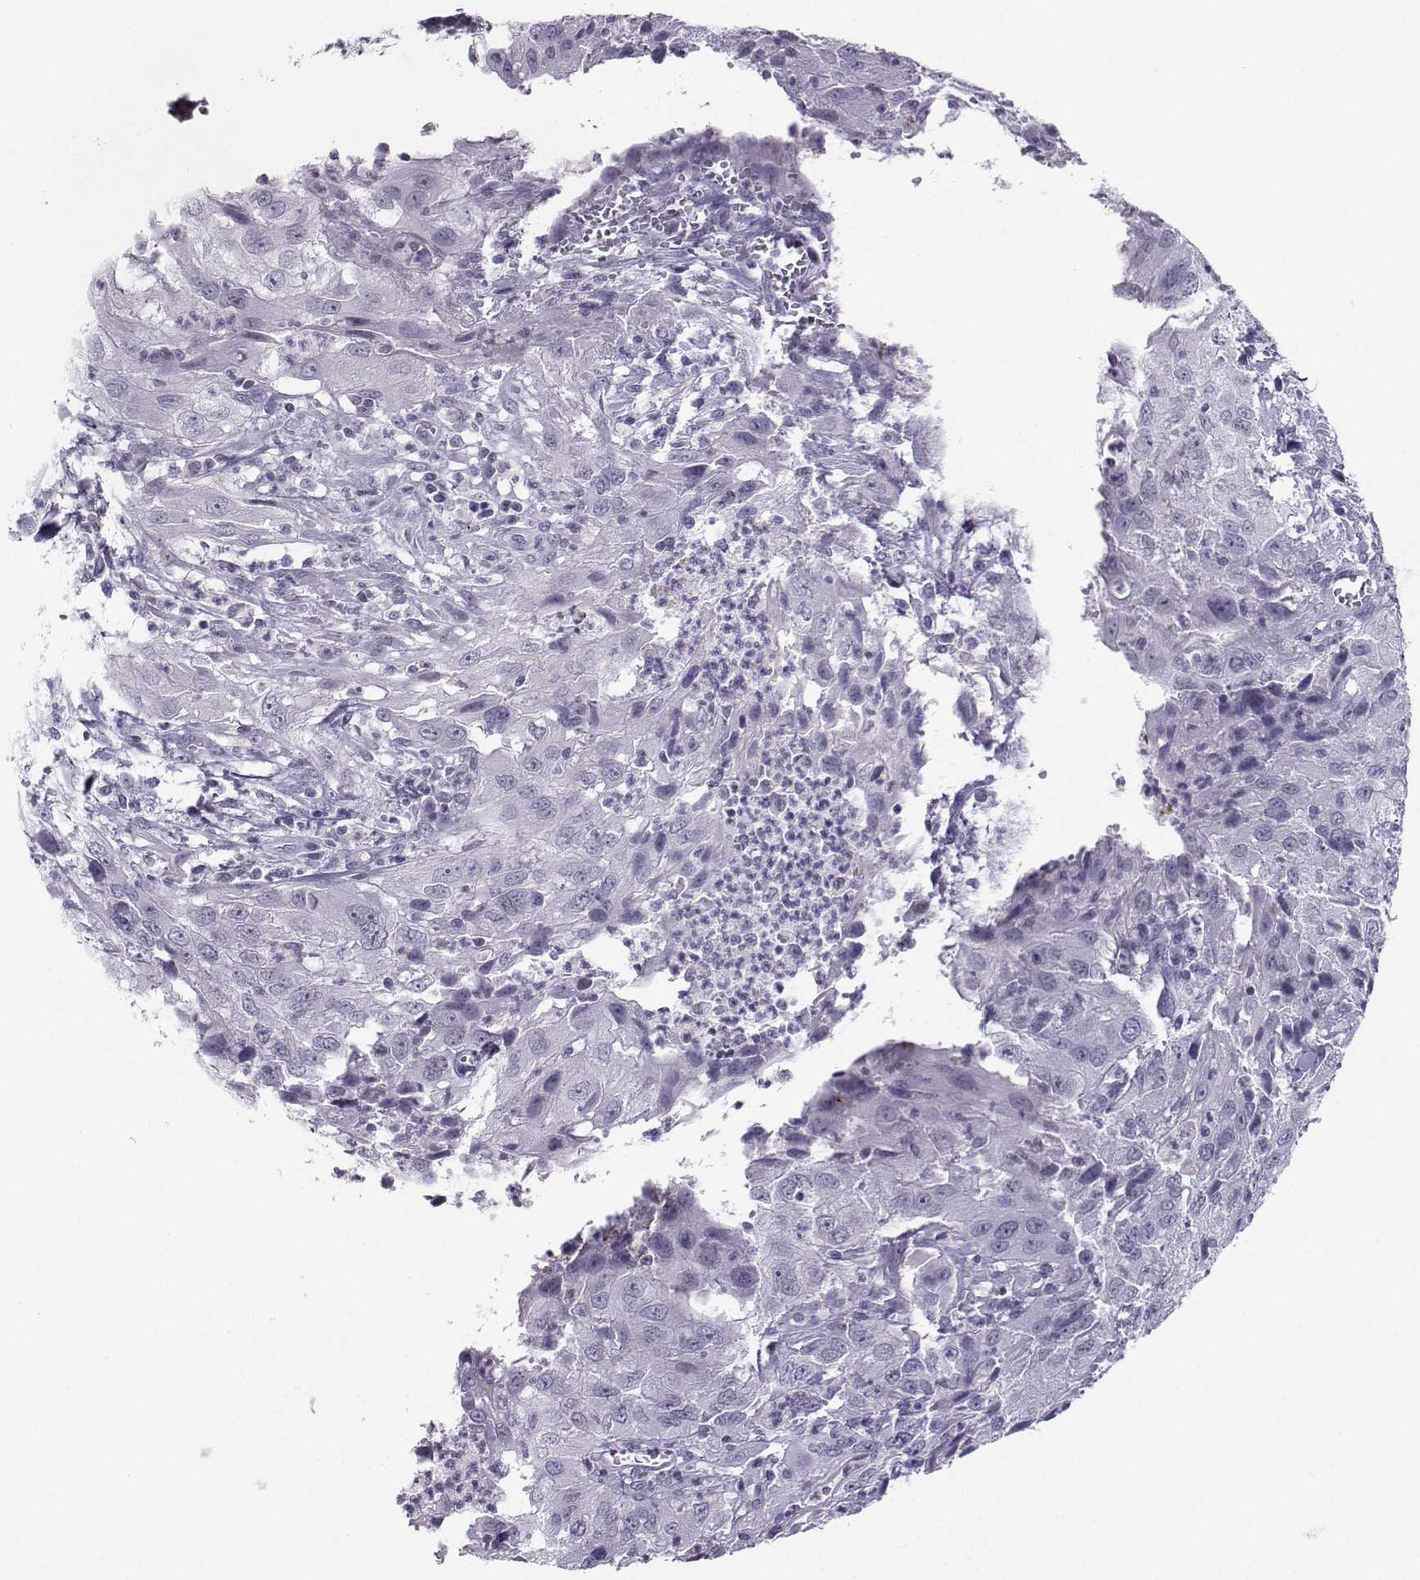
{"staining": {"intensity": "negative", "quantity": "none", "location": "none"}, "tissue": "cervical cancer", "cell_type": "Tumor cells", "image_type": "cancer", "snomed": [{"axis": "morphology", "description": "Squamous cell carcinoma, NOS"}, {"axis": "topography", "description": "Cervix"}], "caption": "Immunohistochemistry (IHC) of squamous cell carcinoma (cervical) exhibits no expression in tumor cells.", "gene": "LHX1", "patient": {"sex": "female", "age": 32}}